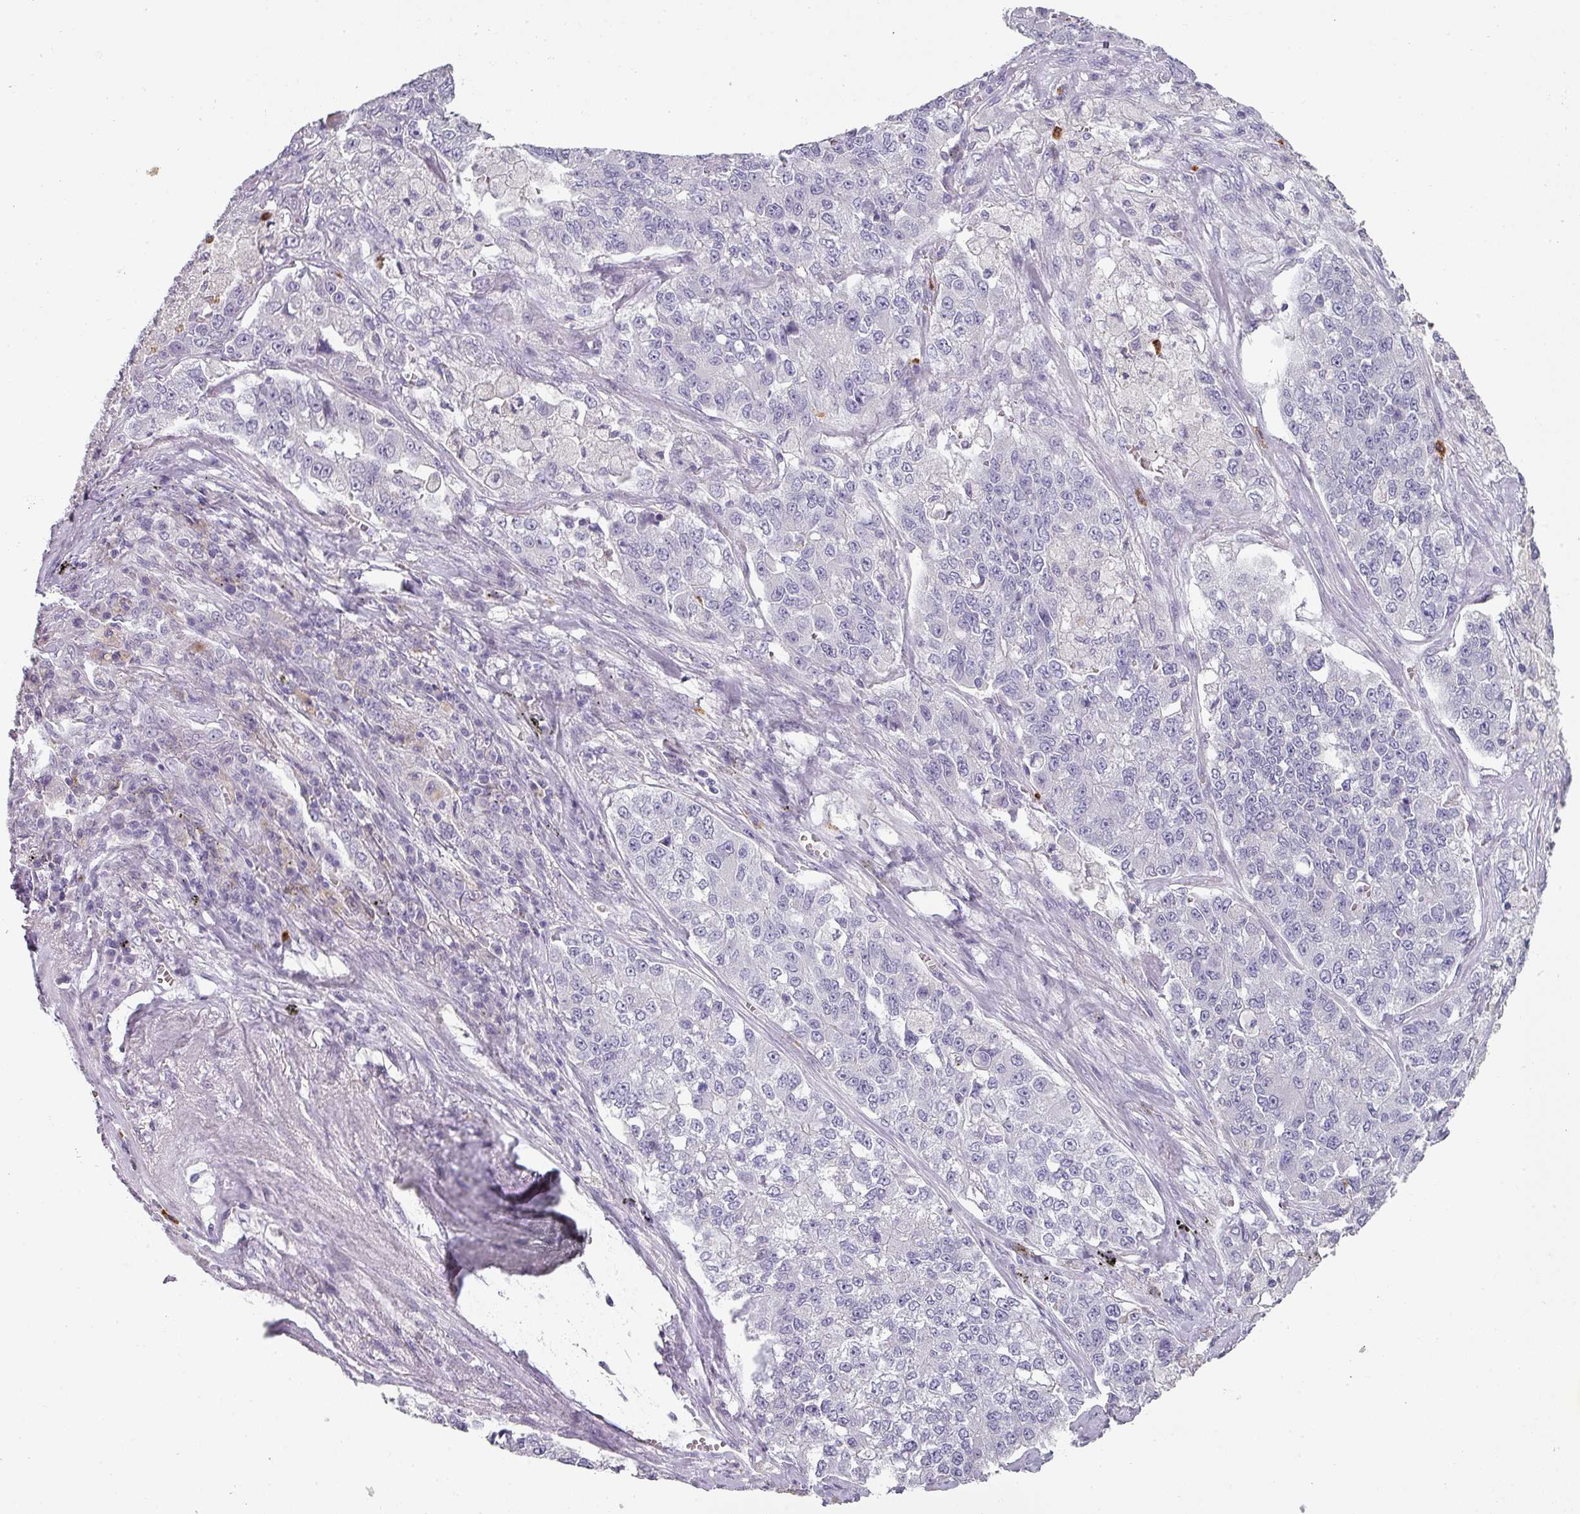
{"staining": {"intensity": "negative", "quantity": "none", "location": "none"}, "tissue": "lung cancer", "cell_type": "Tumor cells", "image_type": "cancer", "snomed": [{"axis": "morphology", "description": "Adenocarcinoma, NOS"}, {"axis": "topography", "description": "Lung"}], "caption": "A histopathology image of lung adenocarcinoma stained for a protein displays no brown staining in tumor cells. The staining is performed using DAB brown chromogen with nuclei counter-stained in using hematoxylin.", "gene": "BTLA", "patient": {"sex": "male", "age": 49}}